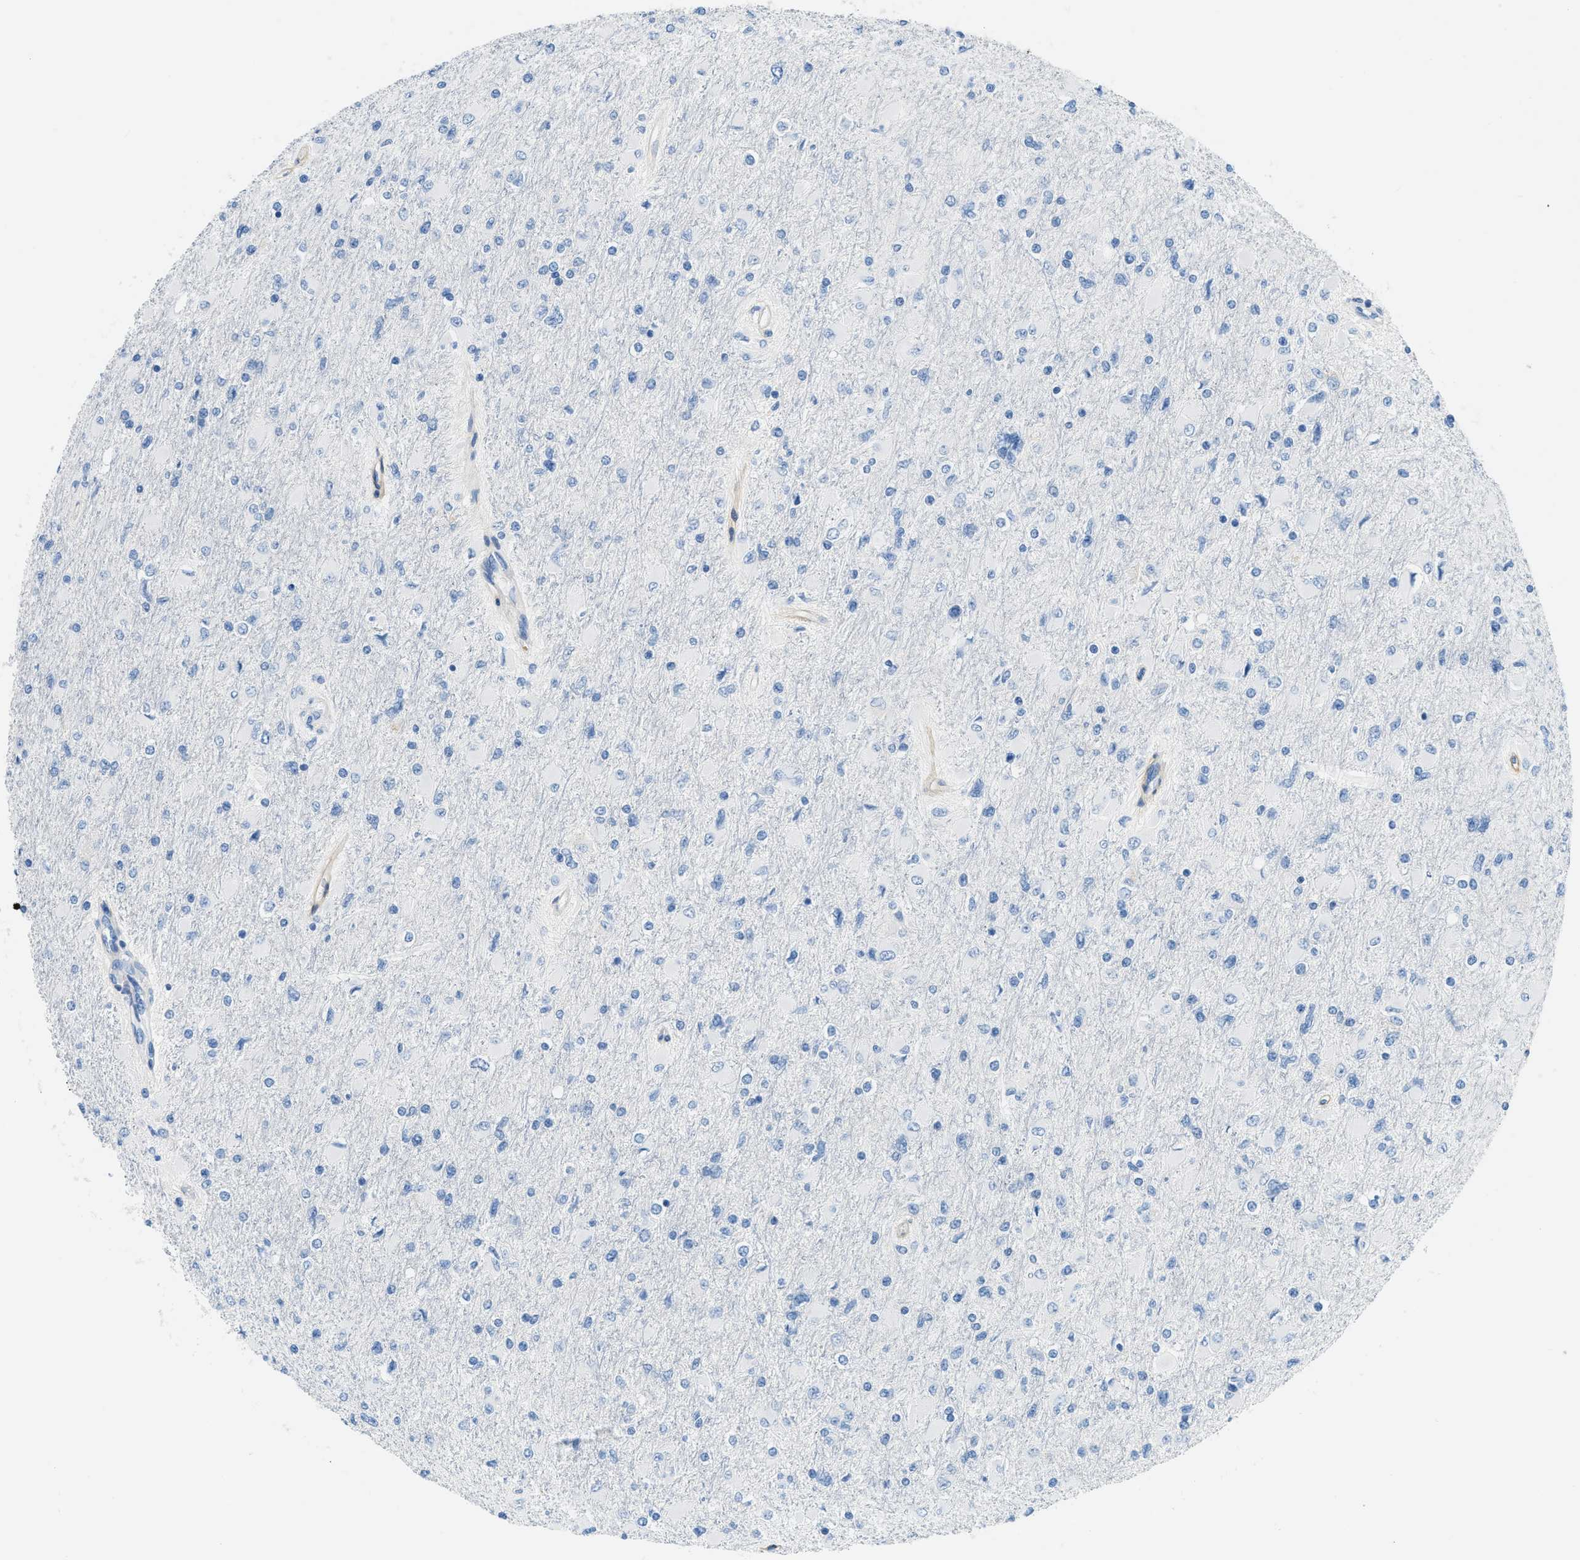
{"staining": {"intensity": "negative", "quantity": "none", "location": "none"}, "tissue": "glioma", "cell_type": "Tumor cells", "image_type": "cancer", "snomed": [{"axis": "morphology", "description": "Glioma, malignant, High grade"}, {"axis": "topography", "description": "Cerebral cortex"}], "caption": "Histopathology image shows no protein expression in tumor cells of glioma tissue.", "gene": "COL15A1", "patient": {"sex": "female", "age": 36}}